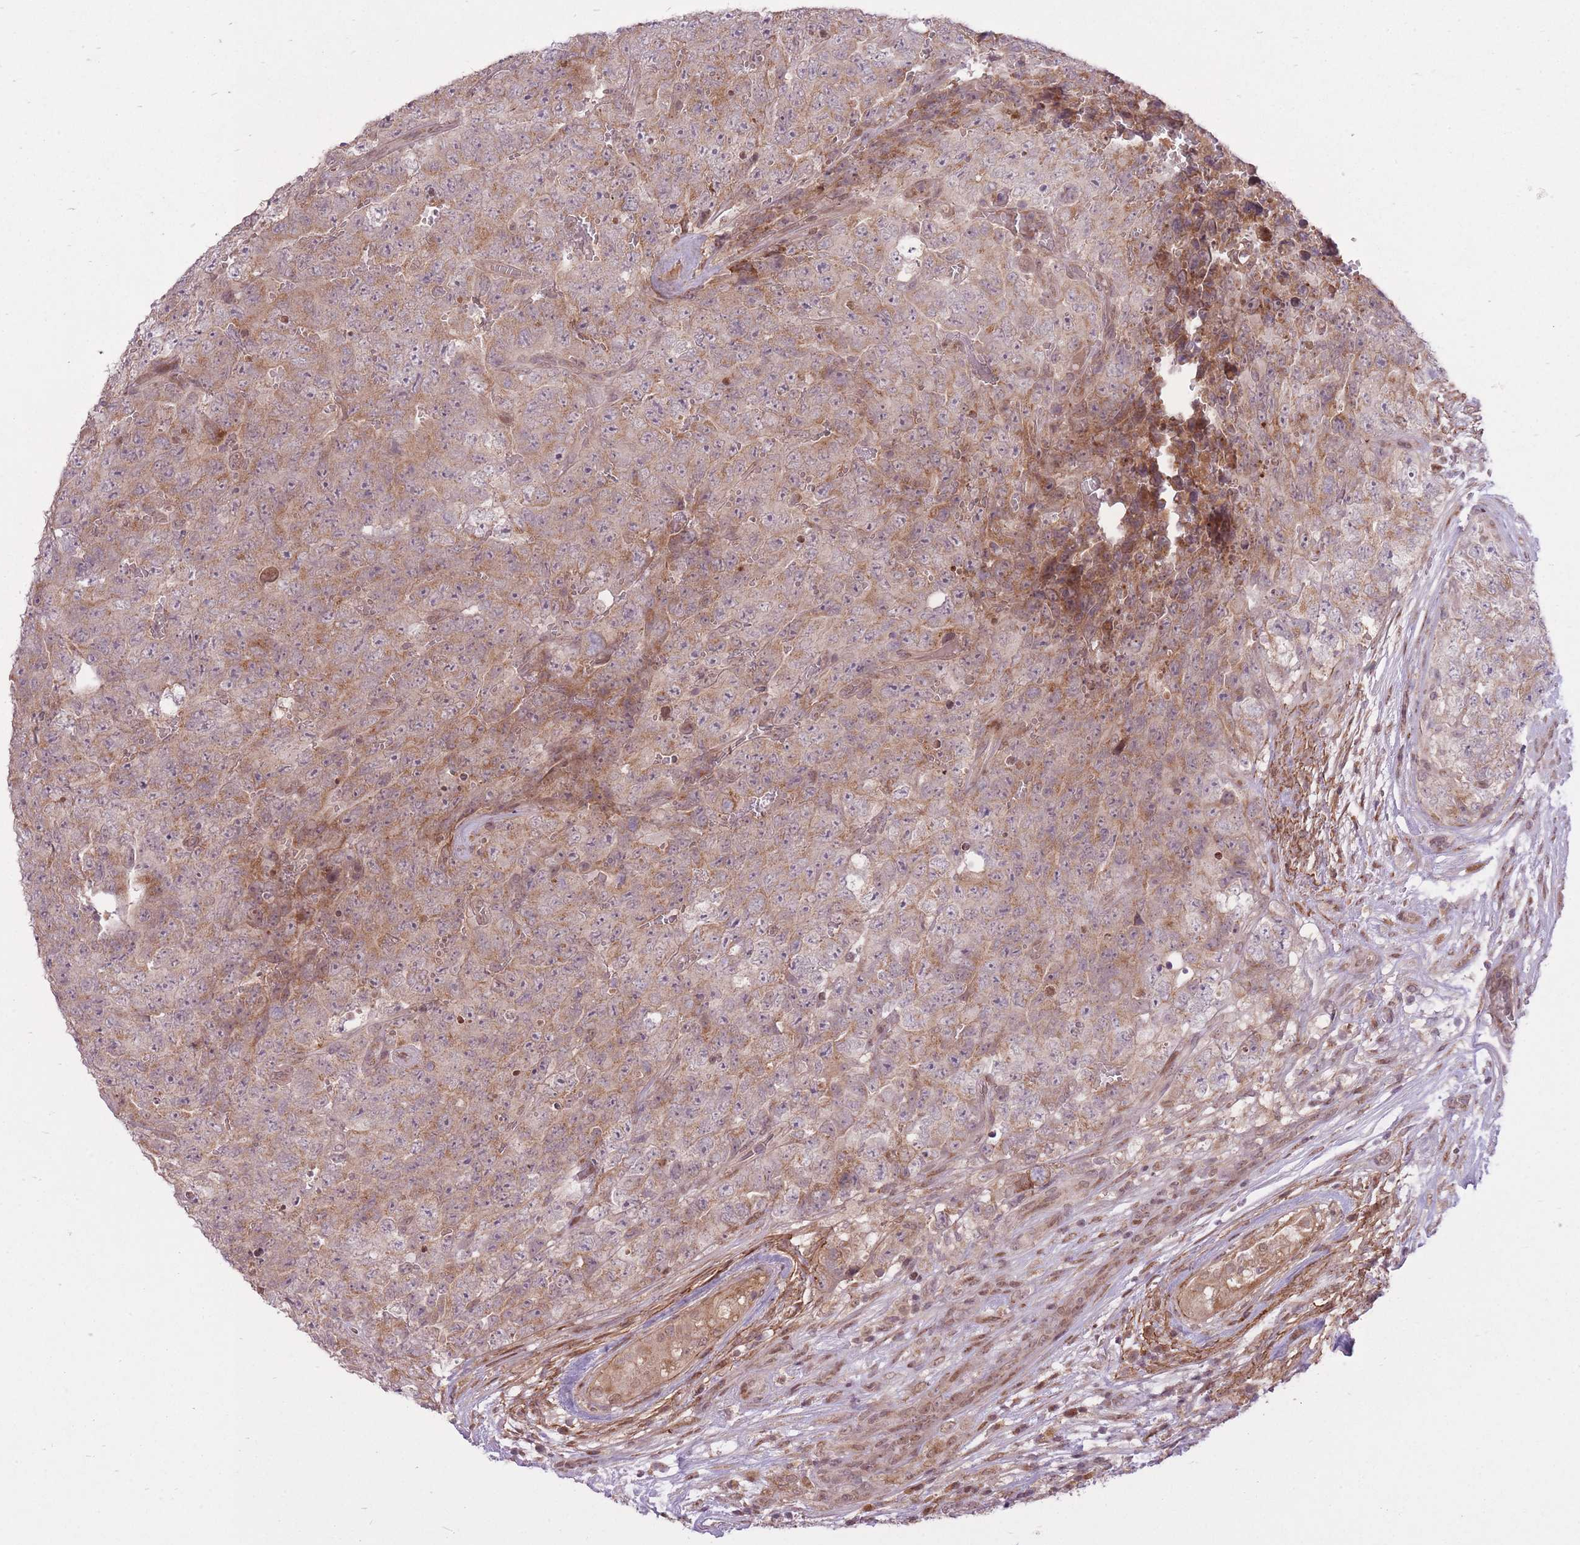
{"staining": {"intensity": "weak", "quantity": ">75%", "location": "cytoplasmic/membranous"}, "tissue": "testis cancer", "cell_type": "Tumor cells", "image_type": "cancer", "snomed": [{"axis": "morphology", "description": "Seminoma, NOS"}, {"axis": "morphology", "description": "Teratoma, malignant, NOS"}, {"axis": "topography", "description": "Testis"}], "caption": "Brown immunohistochemical staining in malignant teratoma (testis) shows weak cytoplasmic/membranous staining in approximately >75% of tumor cells.", "gene": "ZNF391", "patient": {"sex": "male", "age": 34}}